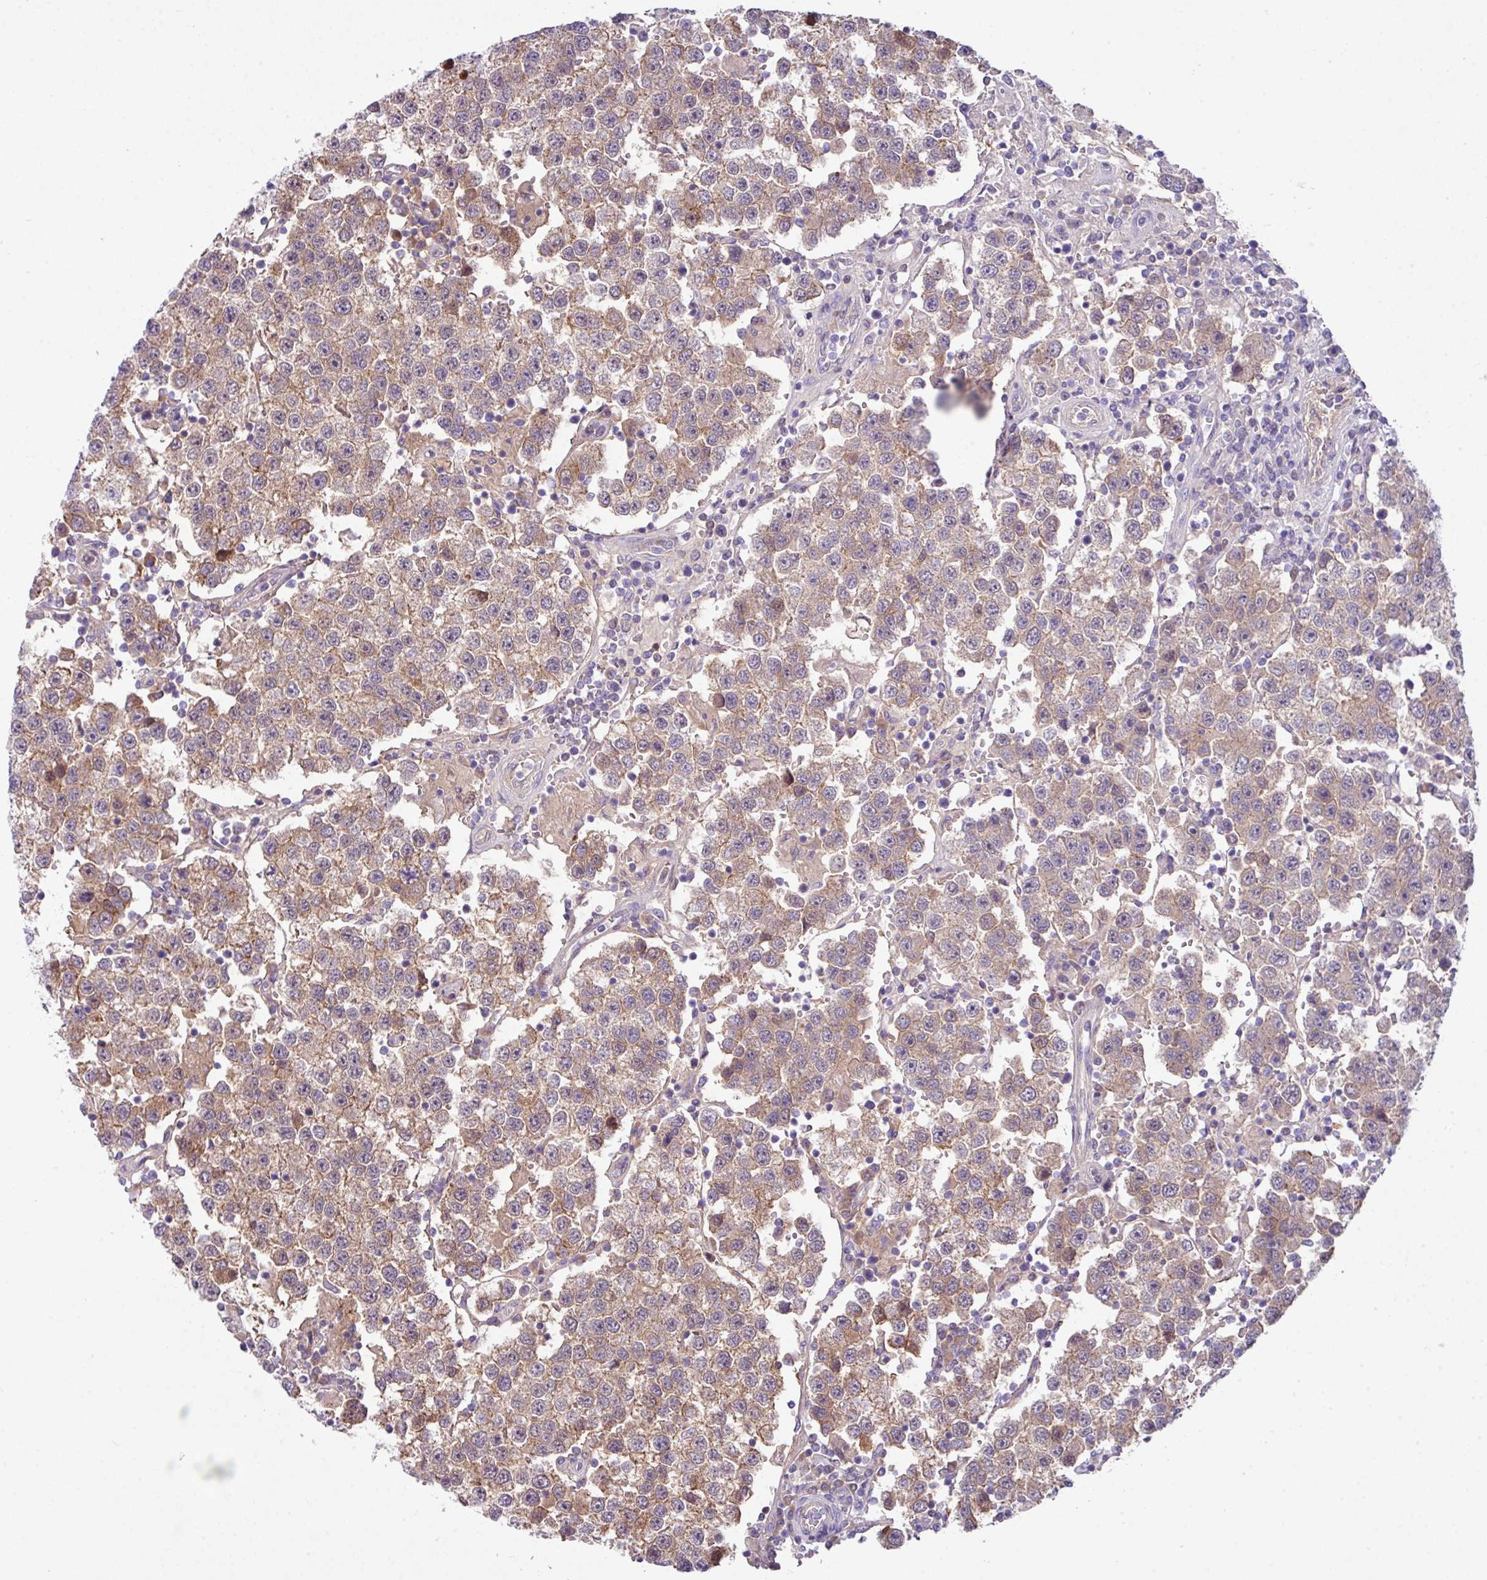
{"staining": {"intensity": "moderate", "quantity": ">75%", "location": "cytoplasmic/membranous"}, "tissue": "testis cancer", "cell_type": "Tumor cells", "image_type": "cancer", "snomed": [{"axis": "morphology", "description": "Seminoma, NOS"}, {"axis": "topography", "description": "Testis"}], "caption": "Immunohistochemical staining of testis cancer demonstrates medium levels of moderate cytoplasmic/membranous staining in approximately >75% of tumor cells.", "gene": "DNAL1", "patient": {"sex": "male", "age": 37}}